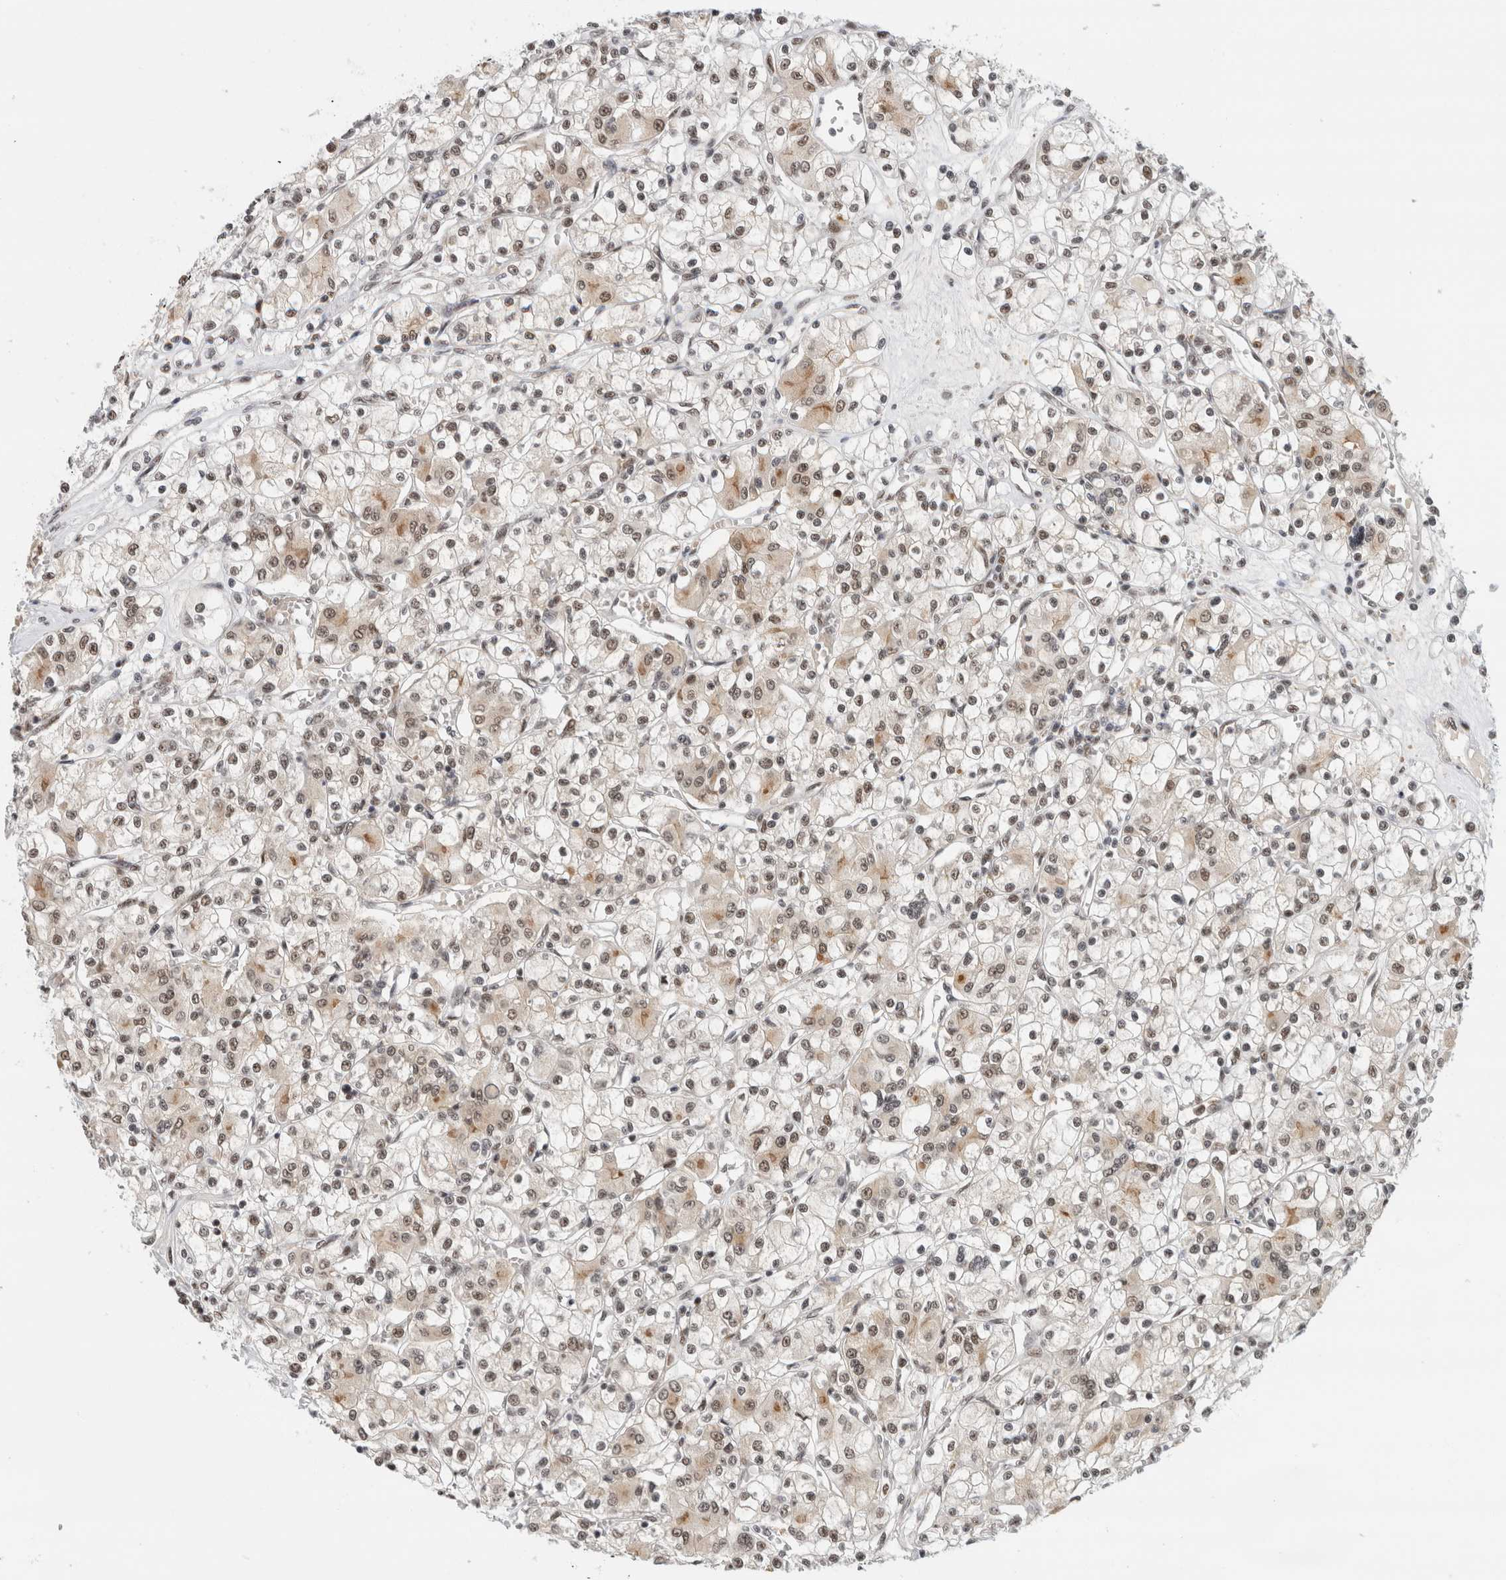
{"staining": {"intensity": "moderate", "quantity": "25%-75%", "location": "cytoplasmic/membranous,nuclear"}, "tissue": "renal cancer", "cell_type": "Tumor cells", "image_type": "cancer", "snomed": [{"axis": "morphology", "description": "Adenocarcinoma, NOS"}, {"axis": "topography", "description": "Kidney"}], "caption": "Renal cancer (adenocarcinoma) stained with immunohistochemistry displays moderate cytoplasmic/membranous and nuclear staining in about 25%-75% of tumor cells.", "gene": "NCAPG2", "patient": {"sex": "female", "age": 59}}